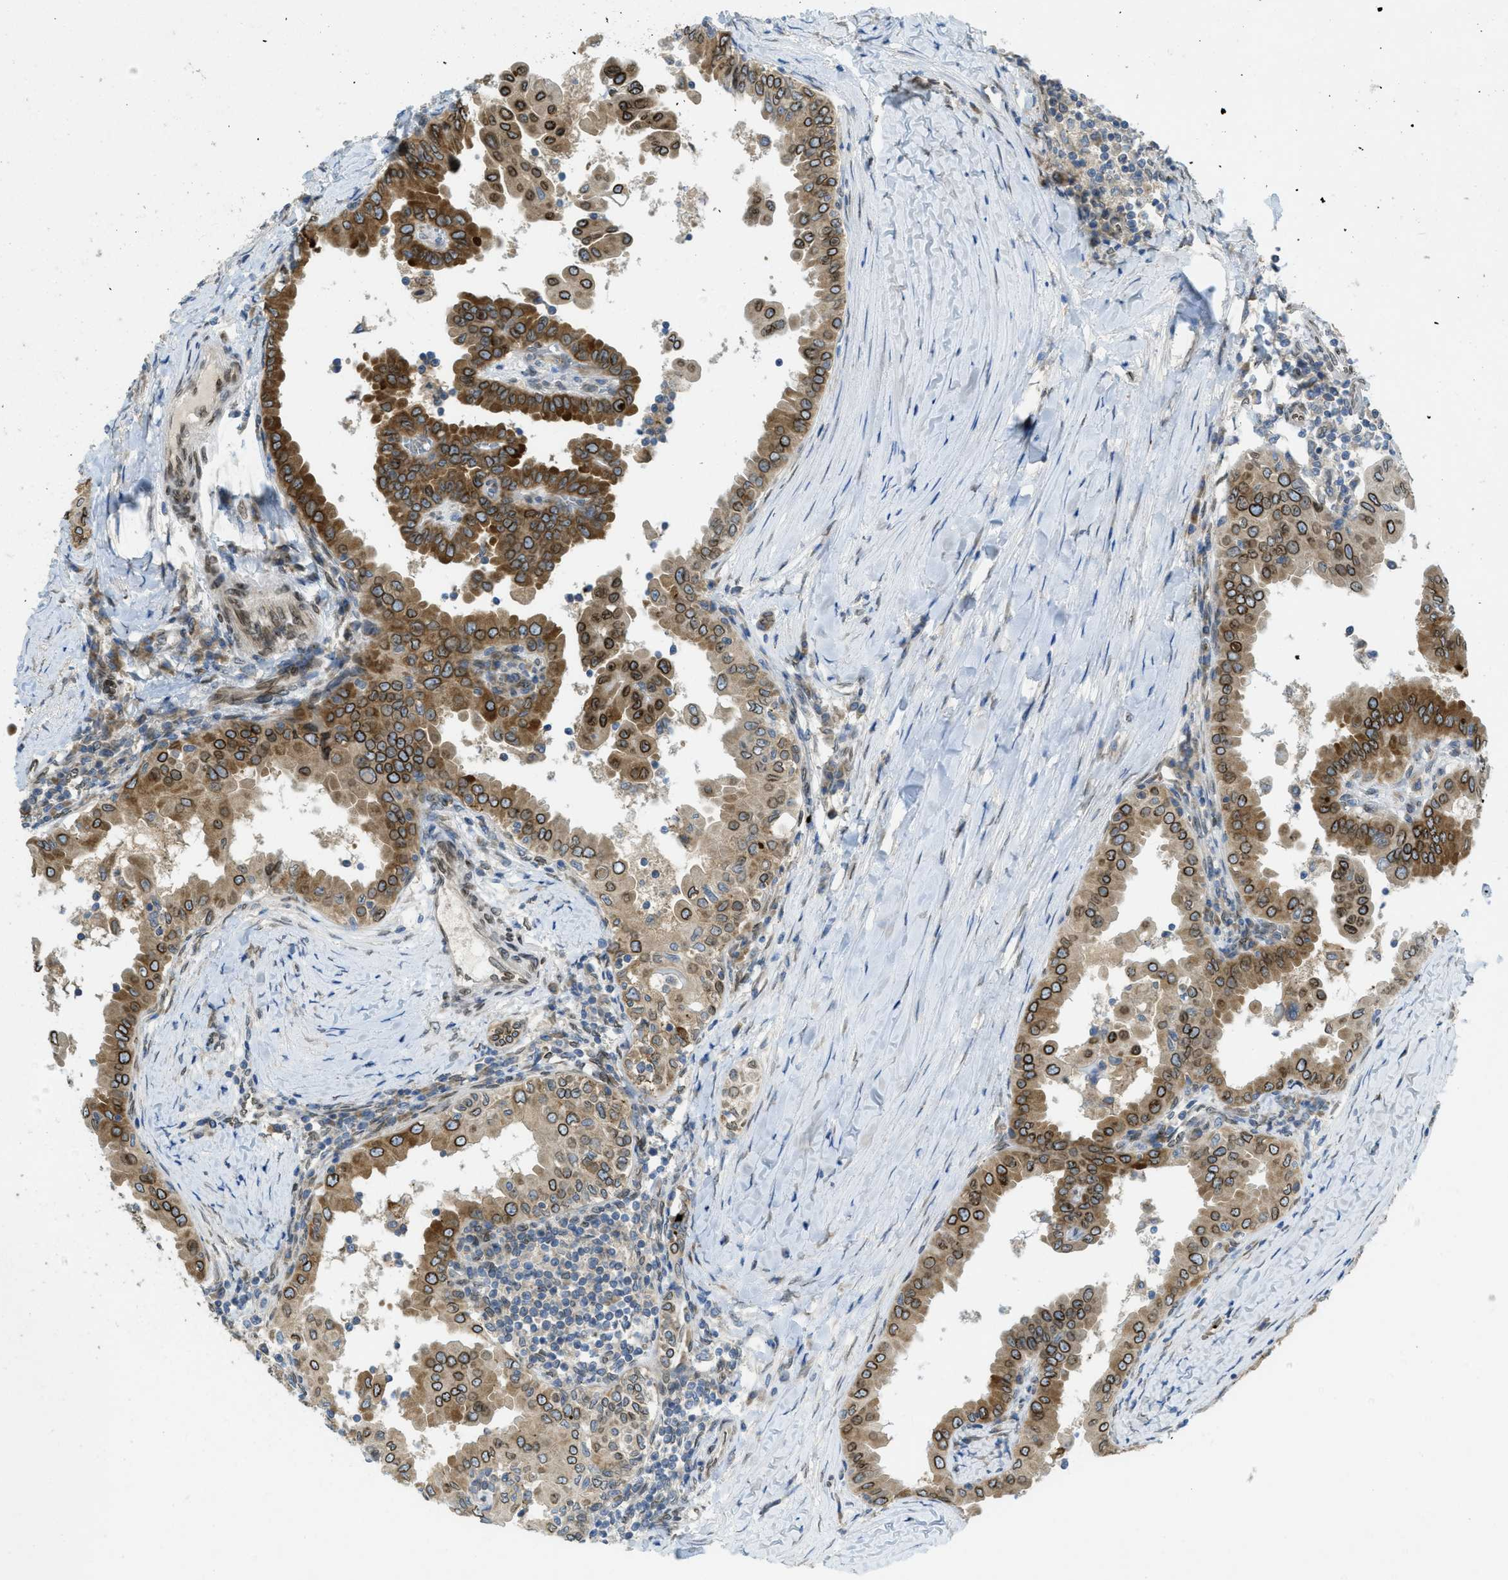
{"staining": {"intensity": "strong", "quantity": ">75%", "location": "cytoplasmic/membranous,nuclear"}, "tissue": "thyroid cancer", "cell_type": "Tumor cells", "image_type": "cancer", "snomed": [{"axis": "morphology", "description": "Papillary adenocarcinoma, NOS"}, {"axis": "topography", "description": "Thyroid gland"}], "caption": "DAB immunohistochemical staining of papillary adenocarcinoma (thyroid) reveals strong cytoplasmic/membranous and nuclear protein positivity in about >75% of tumor cells. Using DAB (brown) and hematoxylin (blue) stains, captured at high magnification using brightfield microscopy.", "gene": "EIF2AK3", "patient": {"sex": "male", "age": 33}}